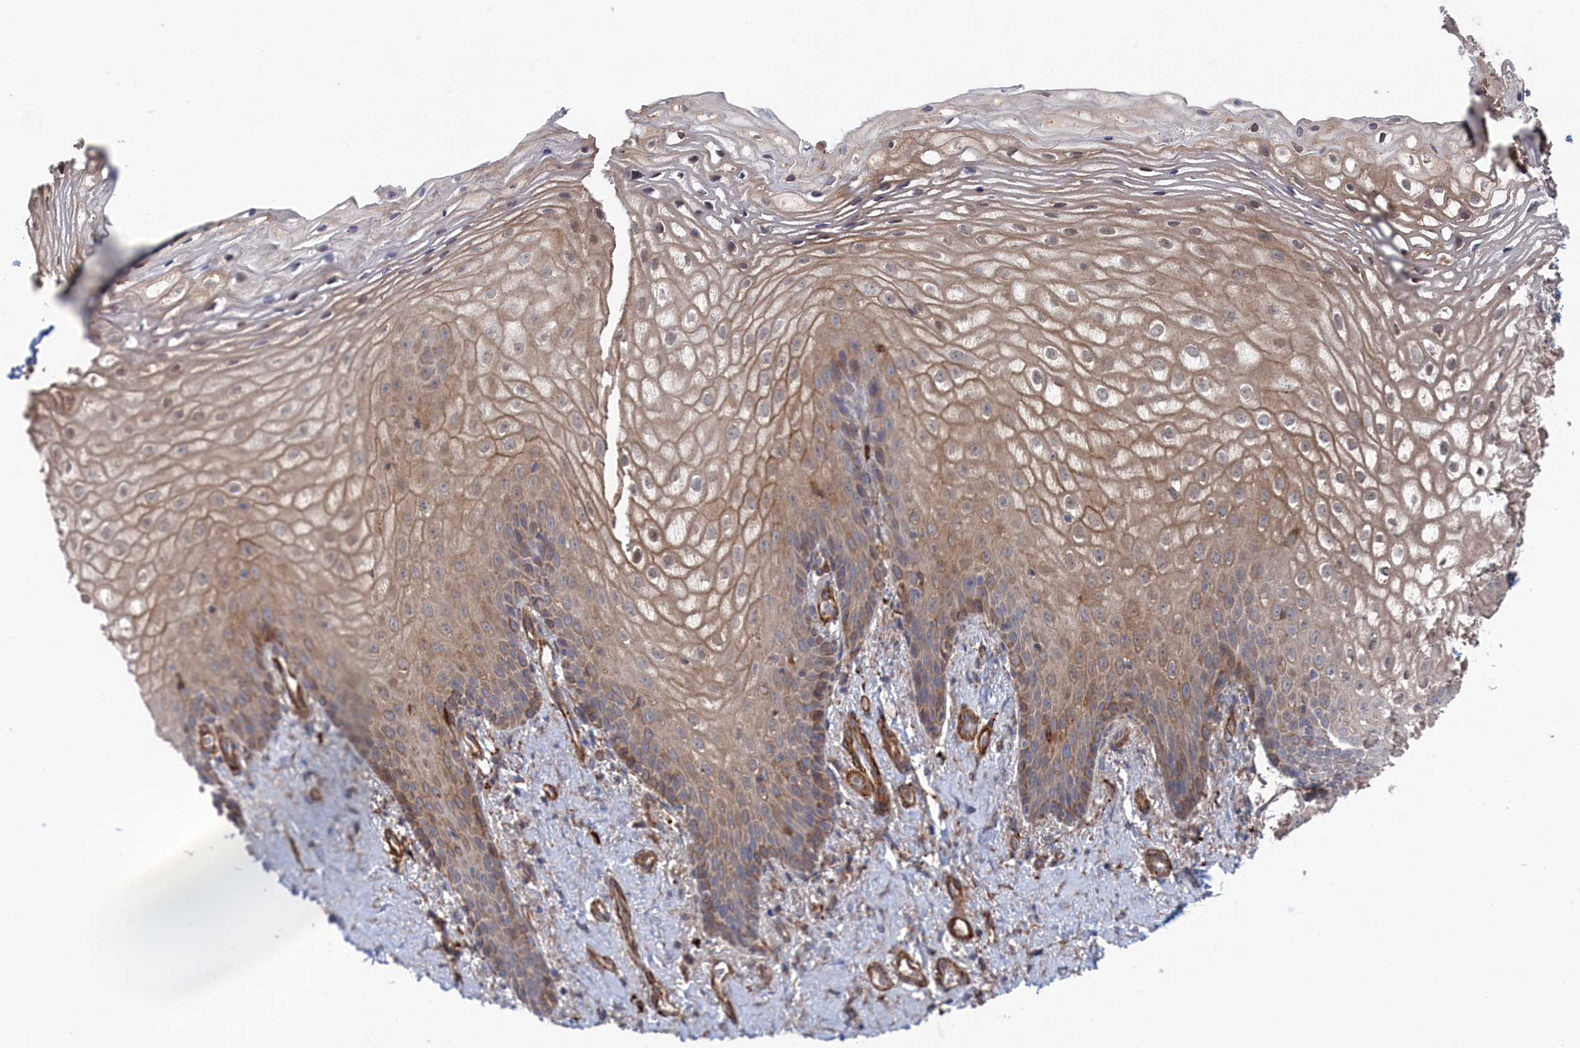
{"staining": {"intensity": "moderate", "quantity": "25%-75%", "location": "cytoplasmic/membranous"}, "tissue": "vagina", "cell_type": "Squamous epithelial cells", "image_type": "normal", "snomed": [{"axis": "morphology", "description": "Normal tissue, NOS"}, {"axis": "topography", "description": "Vagina"}], "caption": "High-magnification brightfield microscopy of normal vagina stained with DAB (3,3'-diaminobenzidine) (brown) and counterstained with hematoxylin (blue). squamous epithelial cells exhibit moderate cytoplasmic/membranous expression is identified in approximately25%-75% of cells.", "gene": "FILIP1L", "patient": {"sex": "female", "age": 60}}